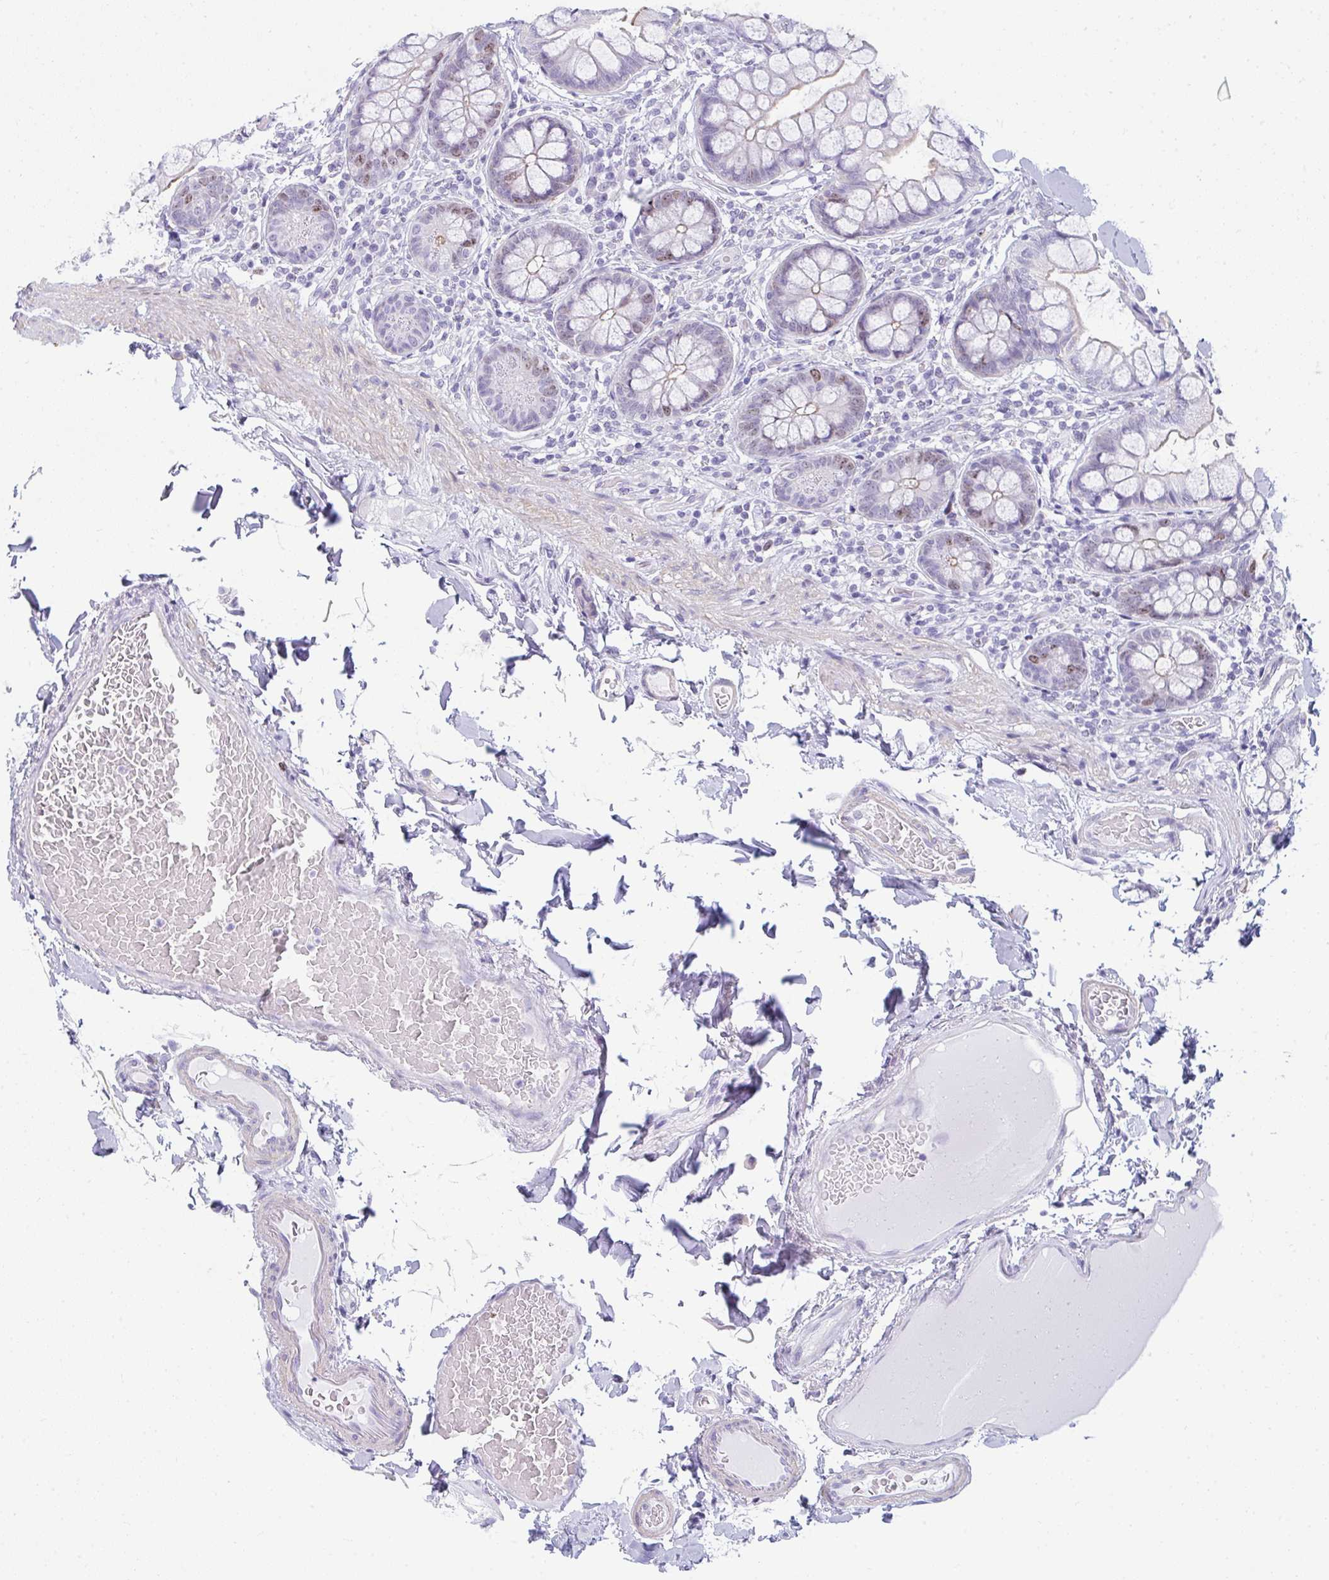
{"staining": {"intensity": "moderate", "quantity": "<25%", "location": "nuclear"}, "tissue": "small intestine", "cell_type": "Glandular cells", "image_type": "normal", "snomed": [{"axis": "morphology", "description": "Normal tissue, NOS"}, {"axis": "topography", "description": "Small intestine"}], "caption": "Moderate nuclear protein expression is appreciated in about <25% of glandular cells in small intestine.", "gene": "SUZ12", "patient": {"sex": "male", "age": 70}}